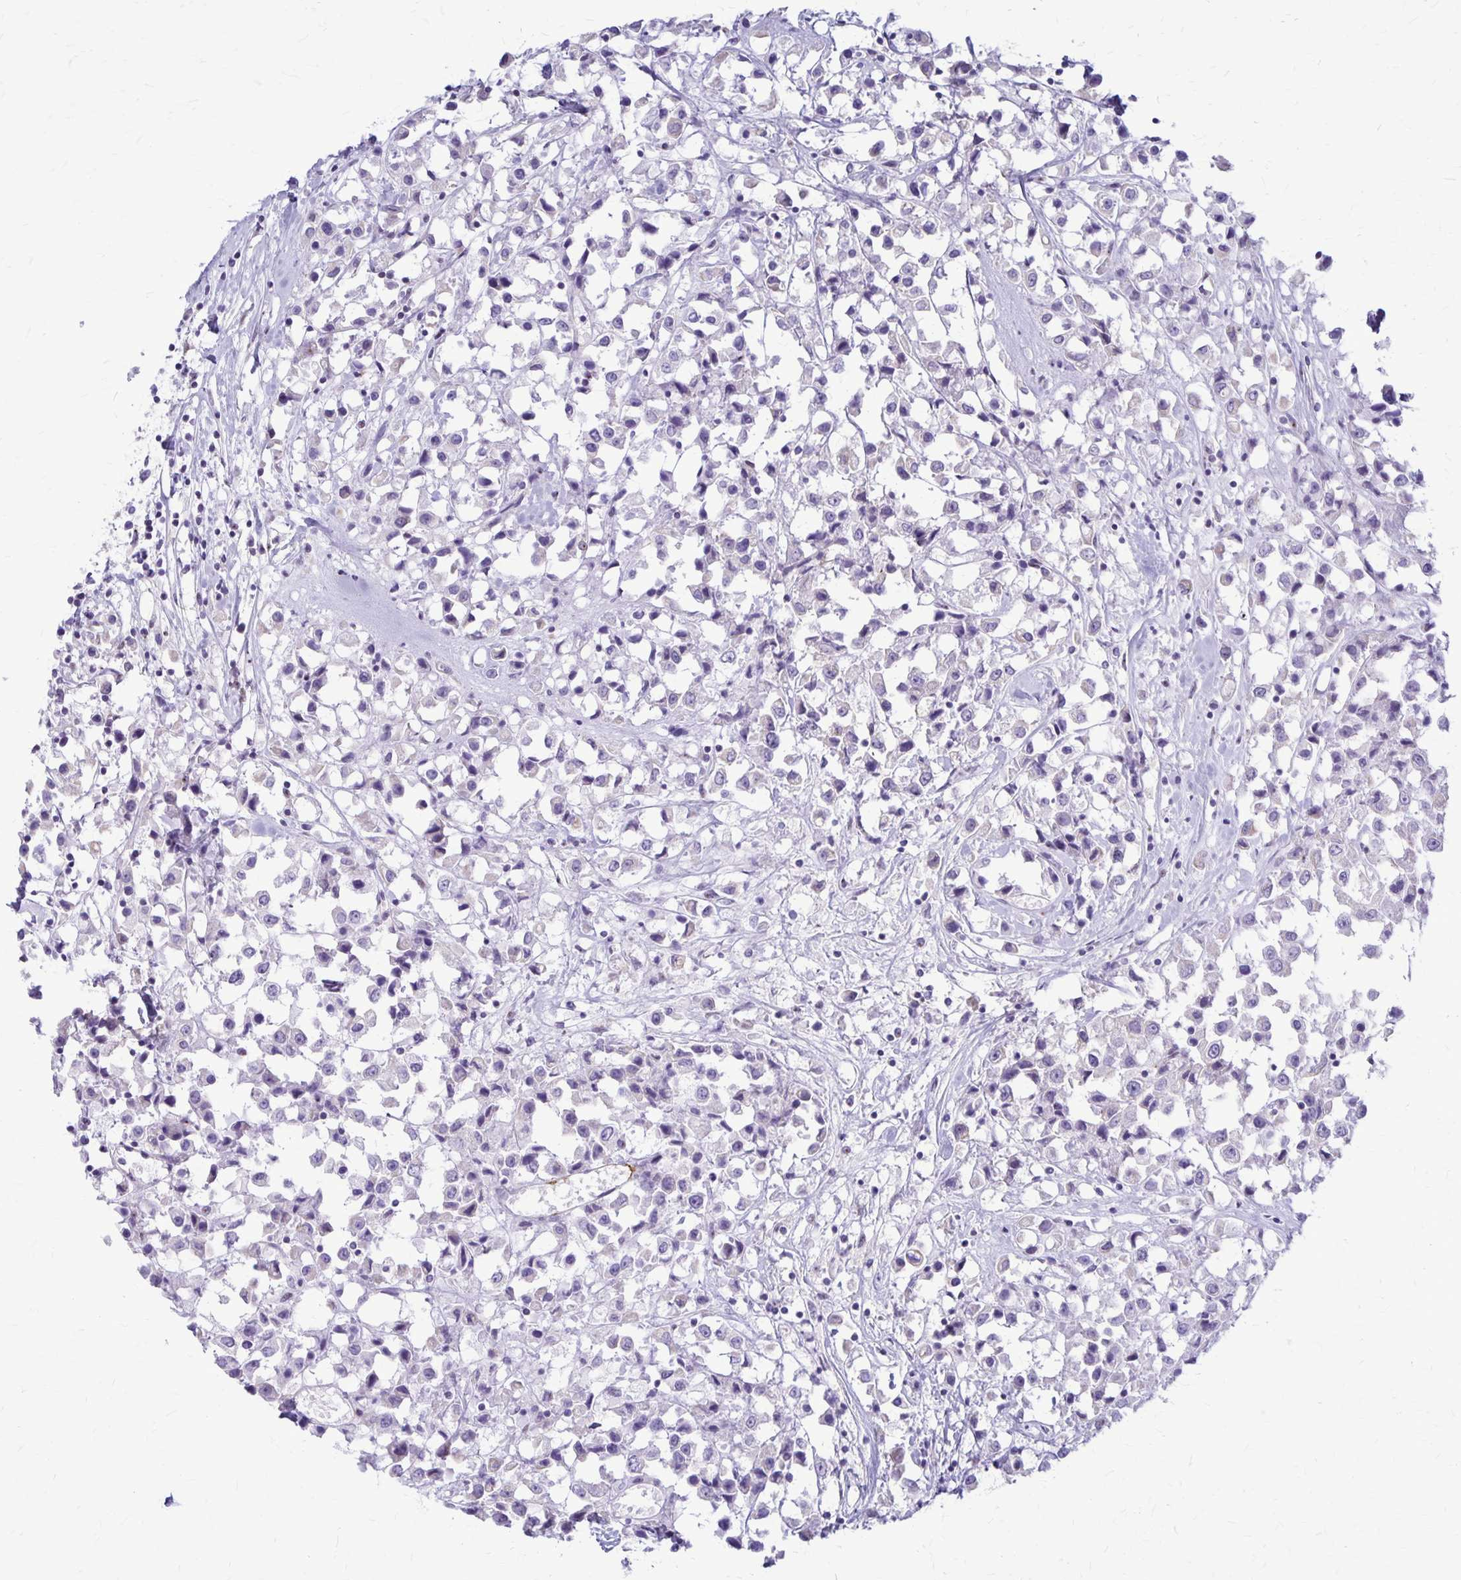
{"staining": {"intensity": "negative", "quantity": "none", "location": "none"}, "tissue": "breast cancer", "cell_type": "Tumor cells", "image_type": "cancer", "snomed": [{"axis": "morphology", "description": "Duct carcinoma"}, {"axis": "topography", "description": "Breast"}], "caption": "Immunohistochemistry (IHC) image of invasive ductal carcinoma (breast) stained for a protein (brown), which shows no staining in tumor cells.", "gene": "GP9", "patient": {"sex": "female", "age": 61}}